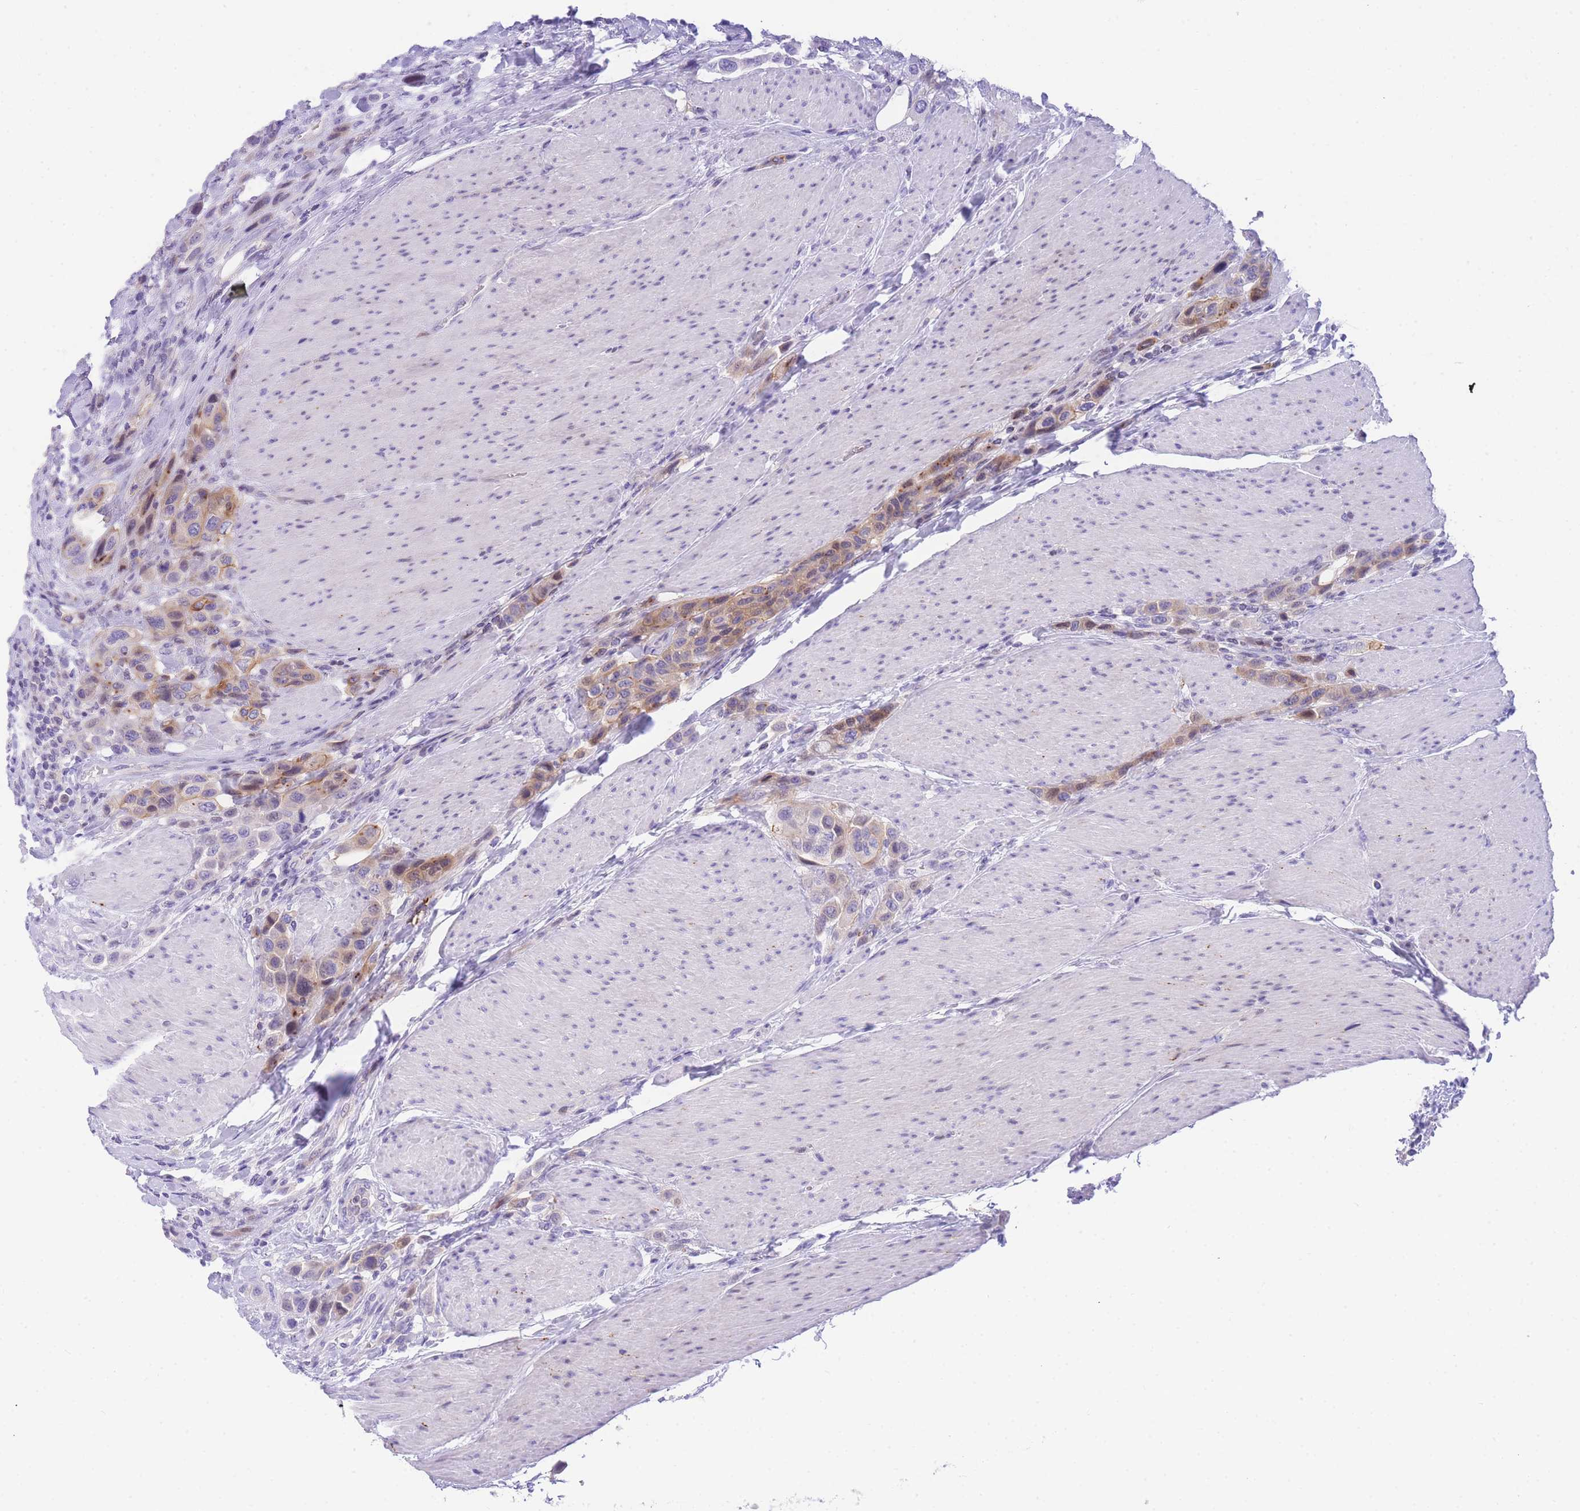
{"staining": {"intensity": "moderate", "quantity": "25%-75%", "location": "cytoplasmic/membranous"}, "tissue": "urothelial cancer", "cell_type": "Tumor cells", "image_type": "cancer", "snomed": [{"axis": "morphology", "description": "Urothelial carcinoma, High grade"}, {"axis": "topography", "description": "Urinary bladder"}], "caption": "DAB (3,3'-diaminobenzidine) immunohistochemical staining of urothelial cancer reveals moderate cytoplasmic/membranous protein expression in approximately 25%-75% of tumor cells.", "gene": "TIFAB", "patient": {"sex": "male", "age": 50}}